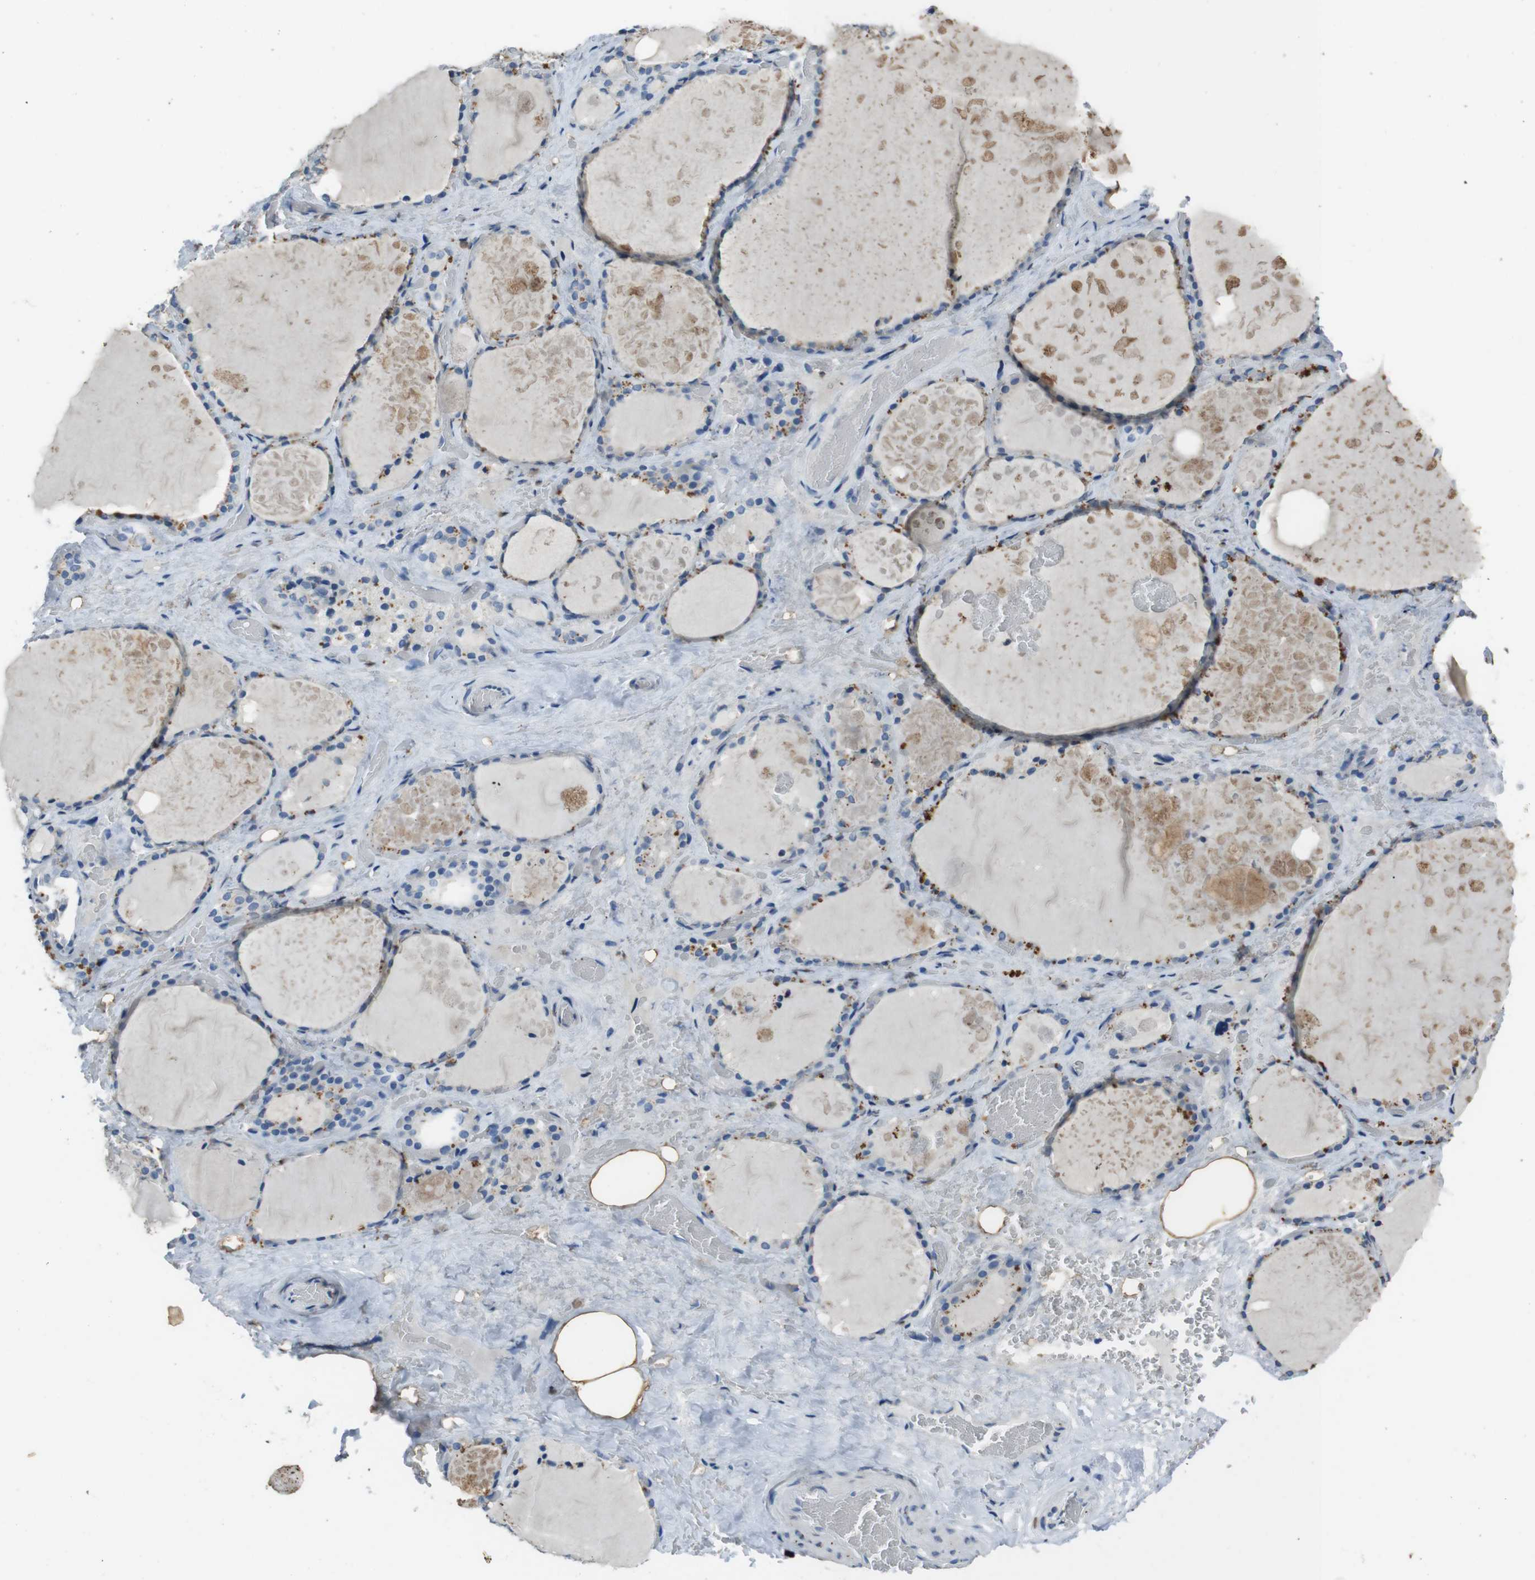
{"staining": {"intensity": "negative", "quantity": "none", "location": "none"}, "tissue": "thyroid gland", "cell_type": "Glandular cells", "image_type": "normal", "snomed": [{"axis": "morphology", "description": "Normal tissue, NOS"}, {"axis": "topography", "description": "Thyroid gland"}], "caption": "Glandular cells show no significant protein expression in benign thyroid gland. (DAB (3,3'-diaminobenzidine) immunohistochemistry visualized using brightfield microscopy, high magnification).", "gene": "STBD1", "patient": {"sex": "male", "age": 61}}